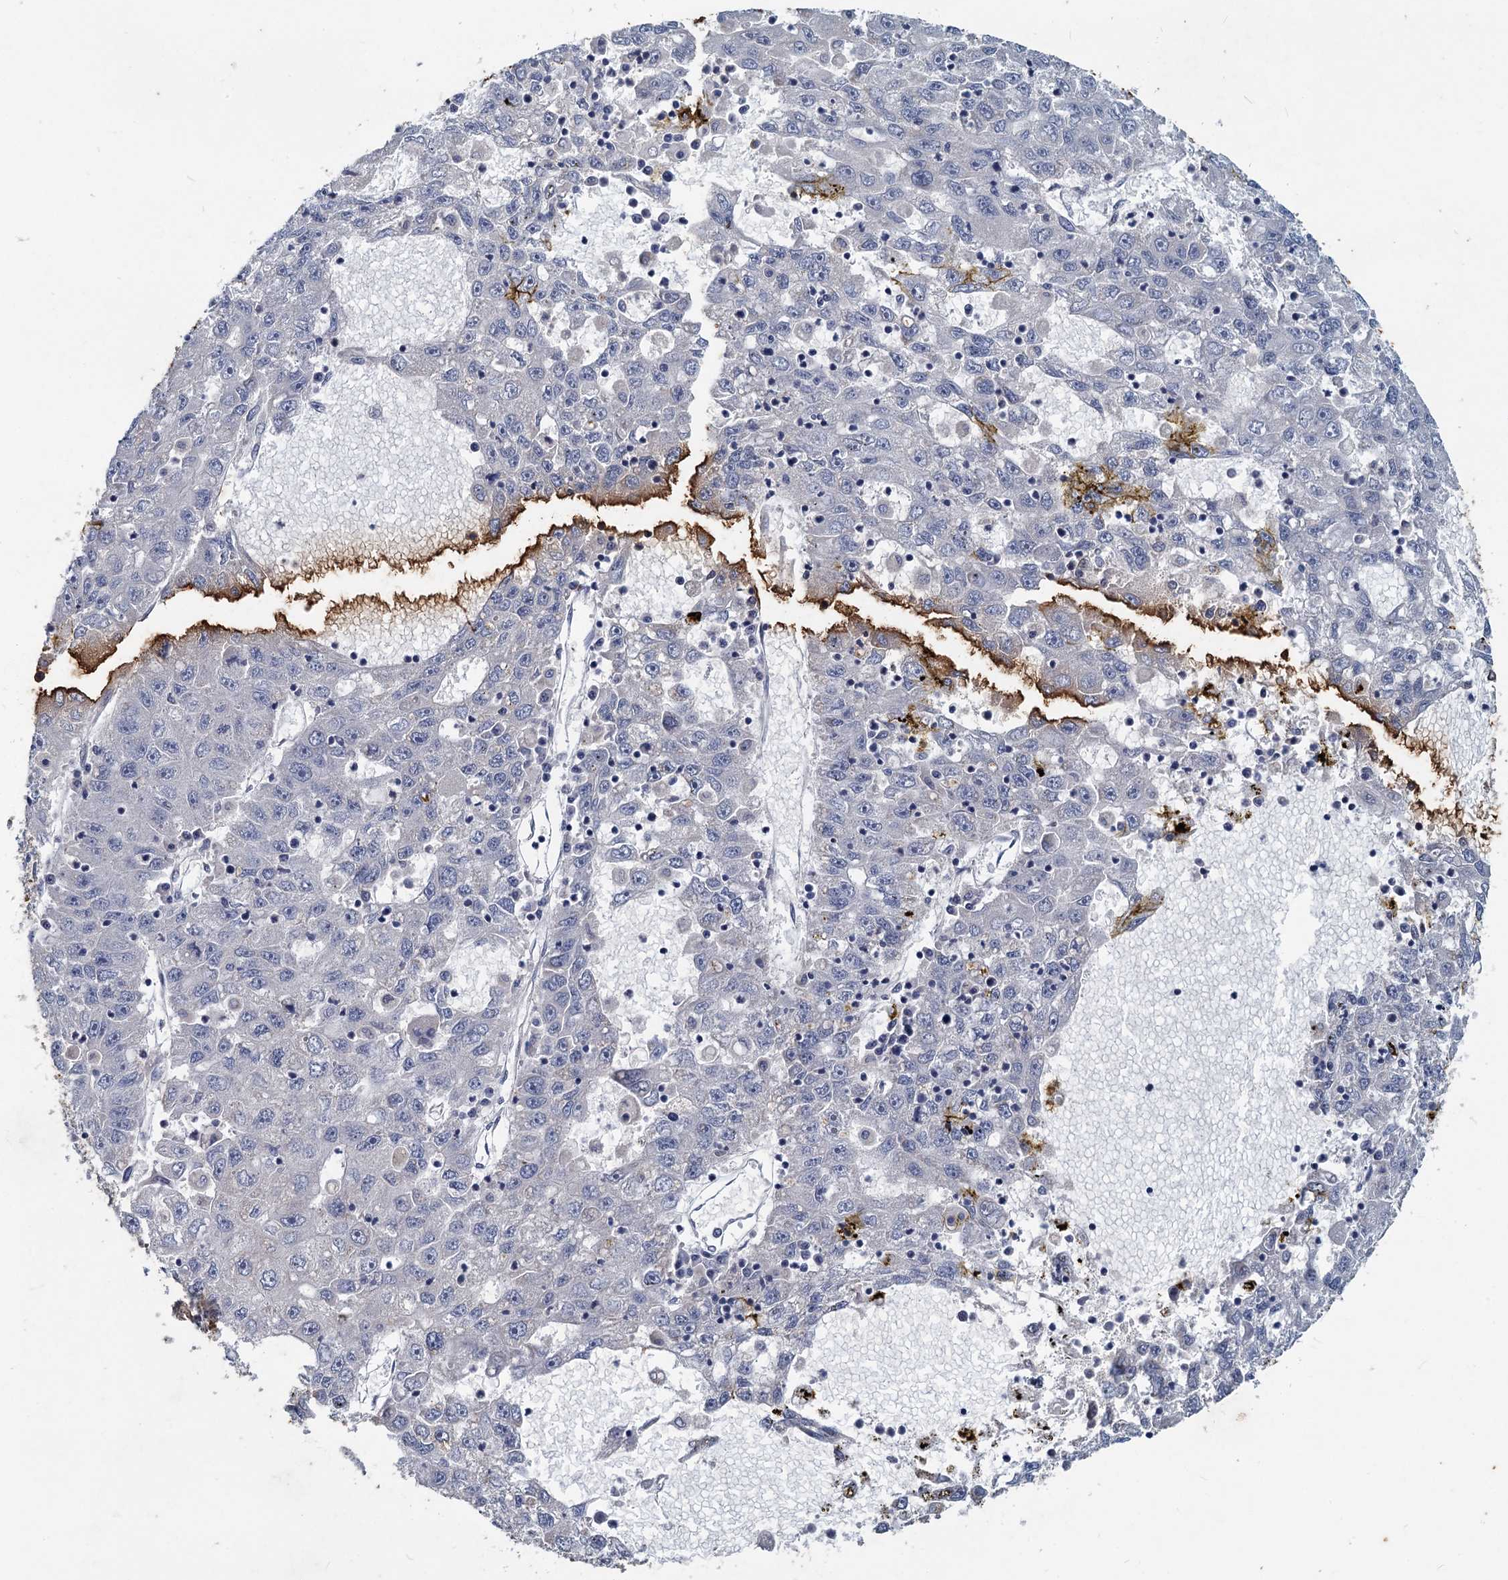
{"staining": {"intensity": "negative", "quantity": "none", "location": "none"}, "tissue": "liver cancer", "cell_type": "Tumor cells", "image_type": "cancer", "snomed": [{"axis": "morphology", "description": "Carcinoma, Hepatocellular, NOS"}, {"axis": "topography", "description": "Liver"}], "caption": "The photomicrograph demonstrates no staining of tumor cells in hepatocellular carcinoma (liver).", "gene": "SLC2A7", "patient": {"sex": "male", "age": 49}}